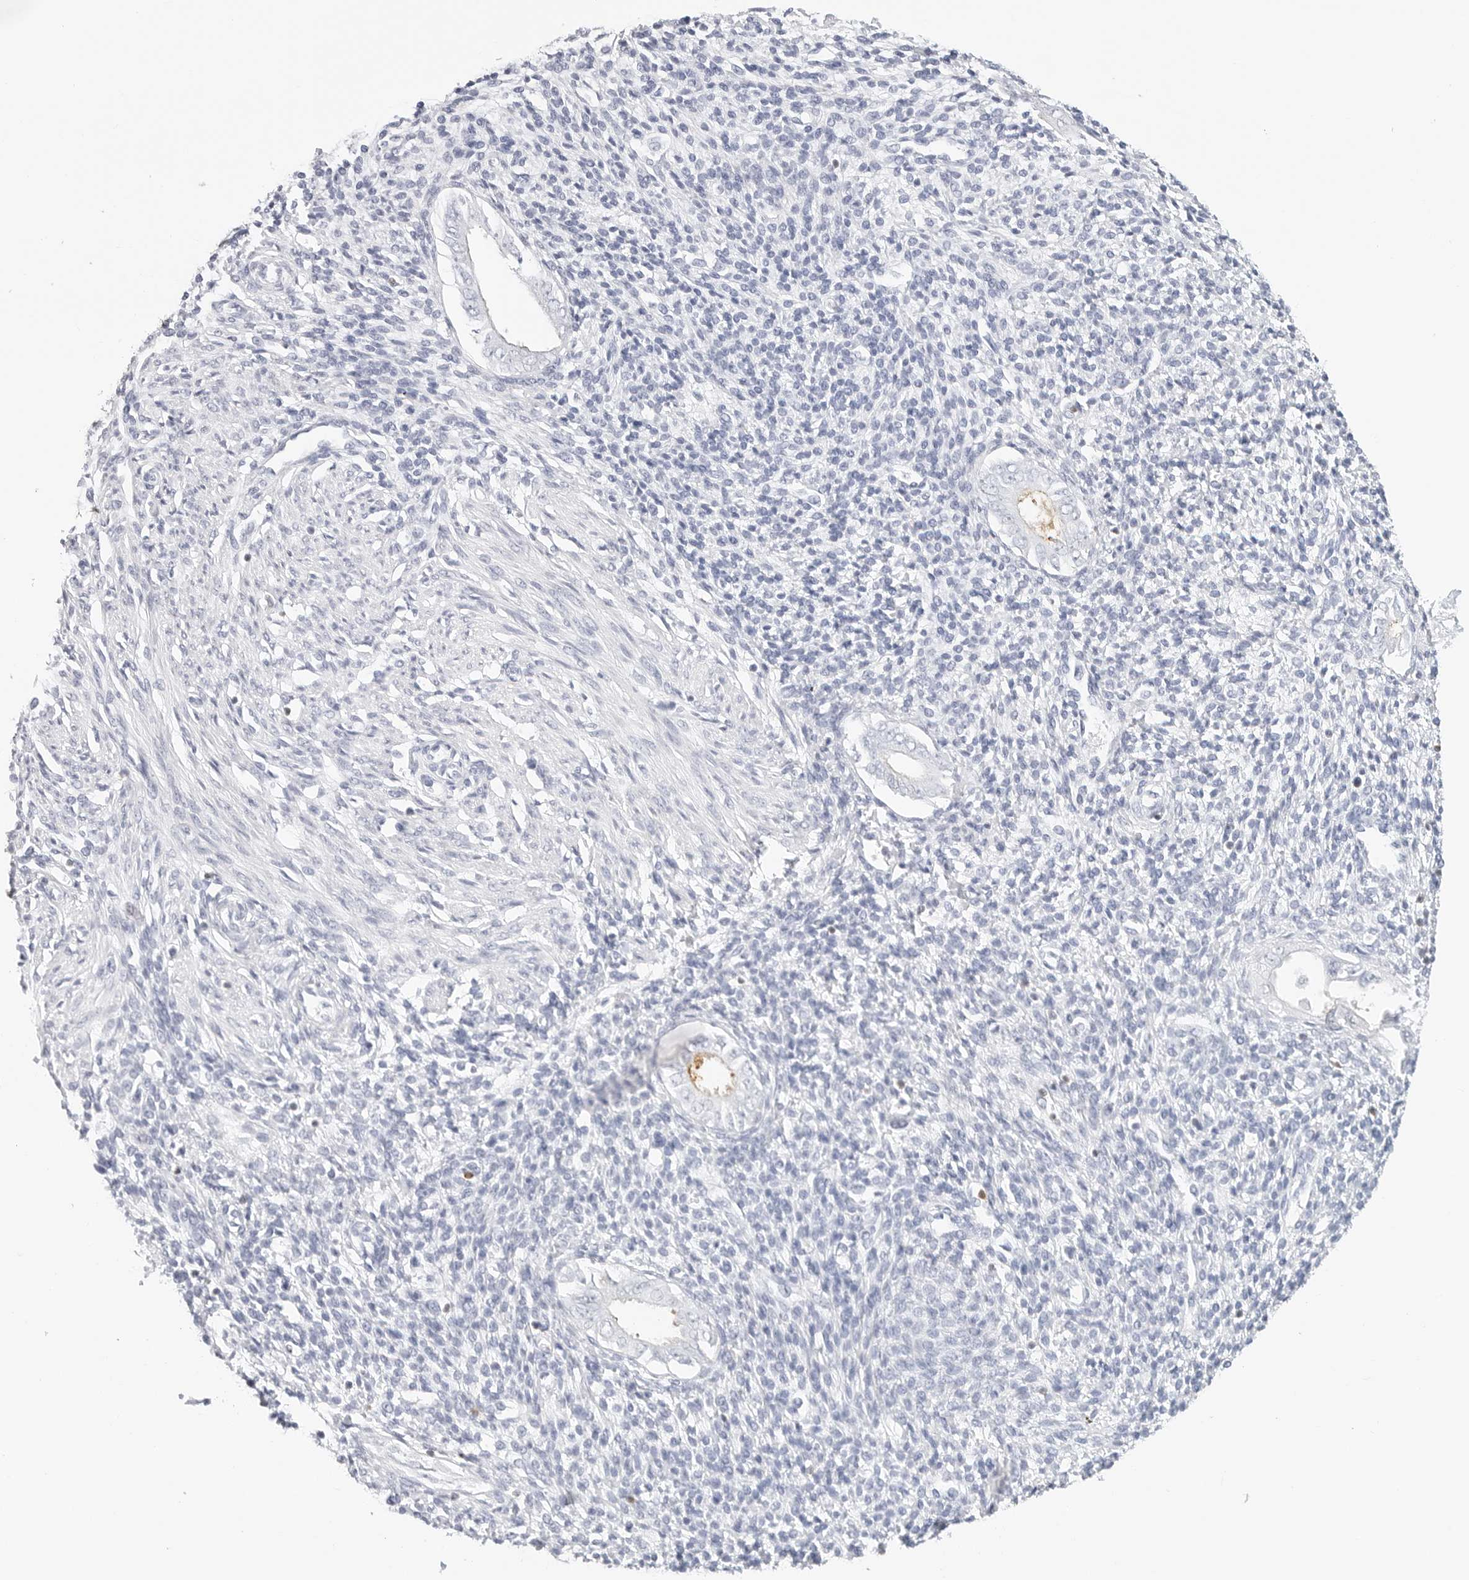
{"staining": {"intensity": "negative", "quantity": "none", "location": "none"}, "tissue": "endometrium", "cell_type": "Cells in endometrial stroma", "image_type": "normal", "snomed": [{"axis": "morphology", "description": "Normal tissue, NOS"}, {"axis": "topography", "description": "Endometrium"}], "caption": "The histopathology image reveals no significant staining in cells in endometrial stroma of endometrium.", "gene": "SLC9A3R1", "patient": {"sex": "female", "age": 66}}